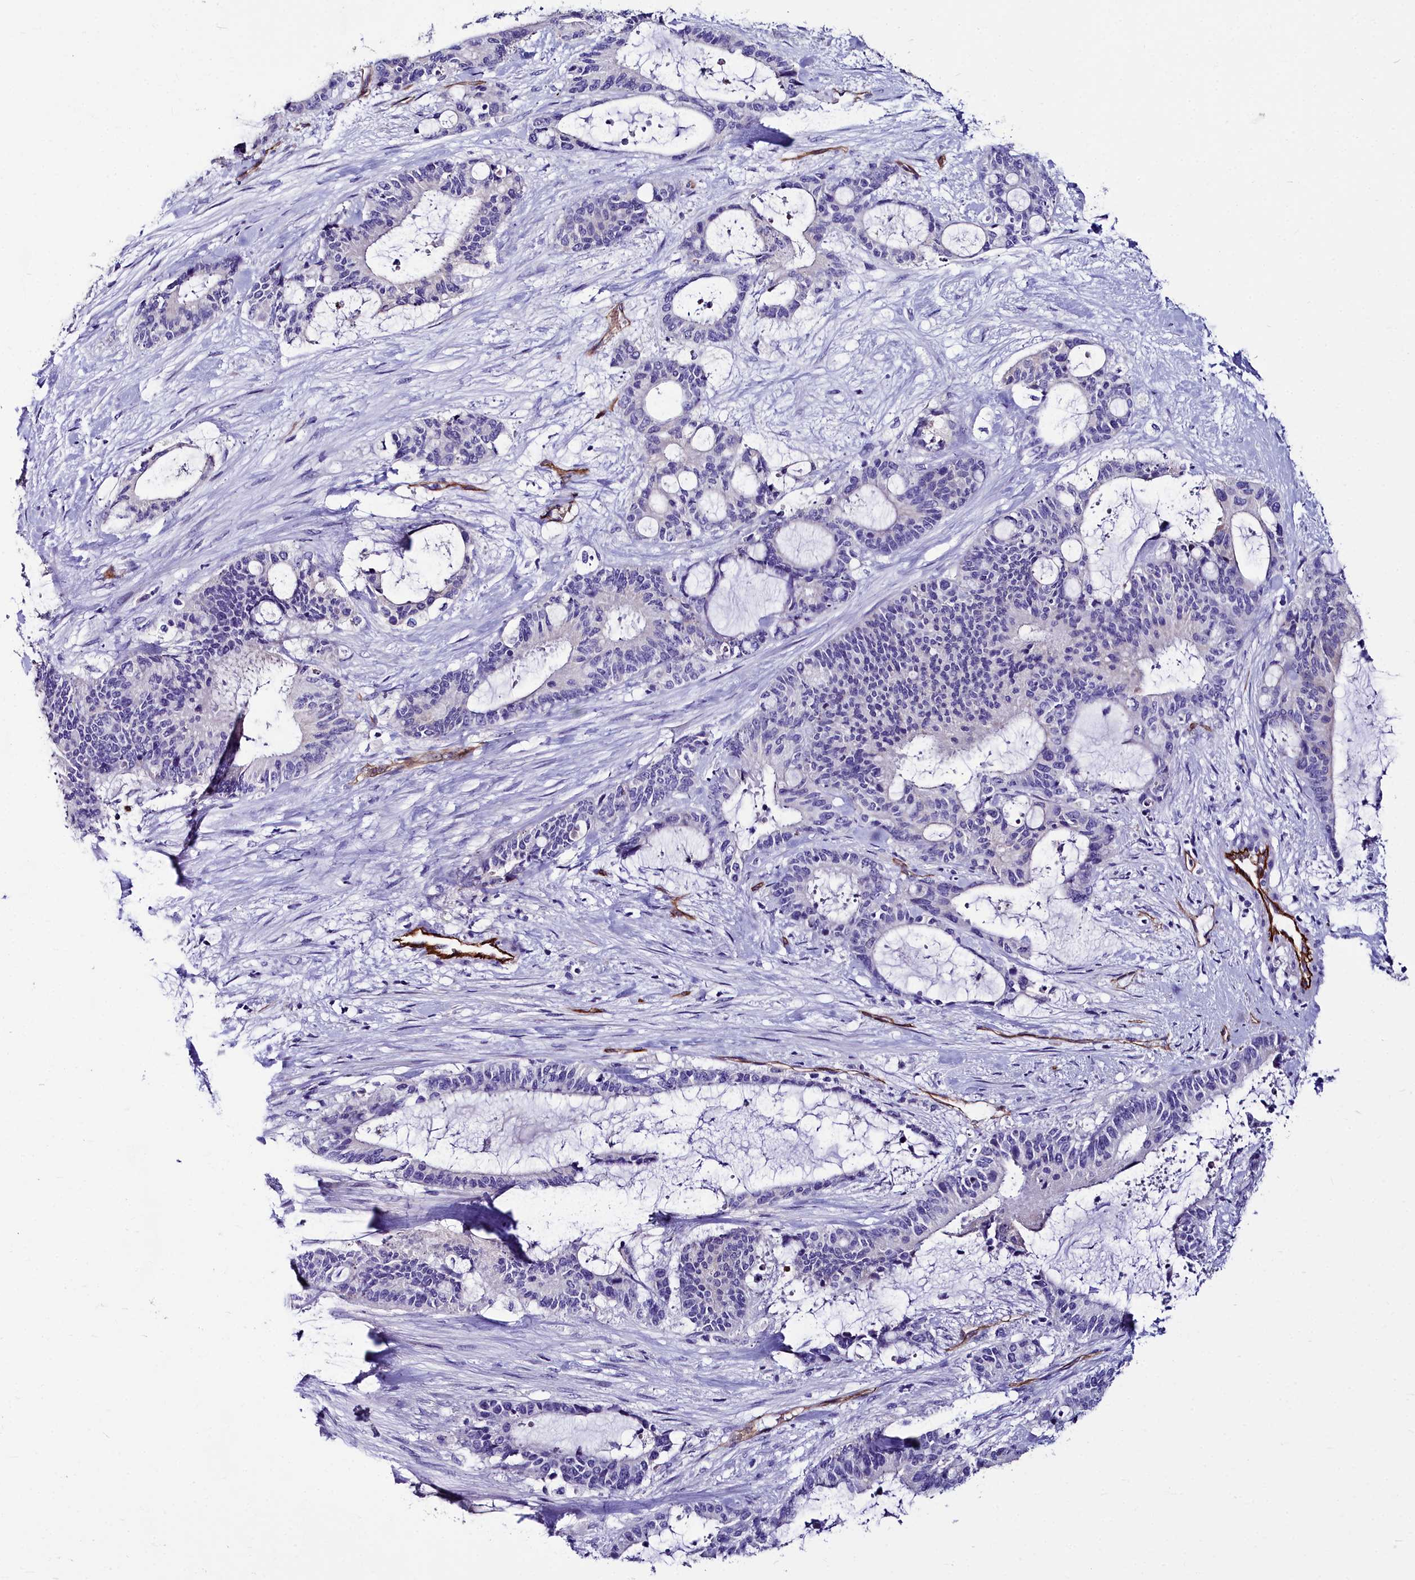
{"staining": {"intensity": "negative", "quantity": "none", "location": "none"}, "tissue": "liver cancer", "cell_type": "Tumor cells", "image_type": "cancer", "snomed": [{"axis": "morphology", "description": "Normal tissue, NOS"}, {"axis": "morphology", "description": "Cholangiocarcinoma"}, {"axis": "topography", "description": "Liver"}, {"axis": "topography", "description": "Peripheral nerve tissue"}], "caption": "IHC of liver cholangiocarcinoma displays no staining in tumor cells. The staining was performed using DAB to visualize the protein expression in brown, while the nuclei were stained in blue with hematoxylin (Magnification: 20x).", "gene": "CYP4F11", "patient": {"sex": "female", "age": 73}}